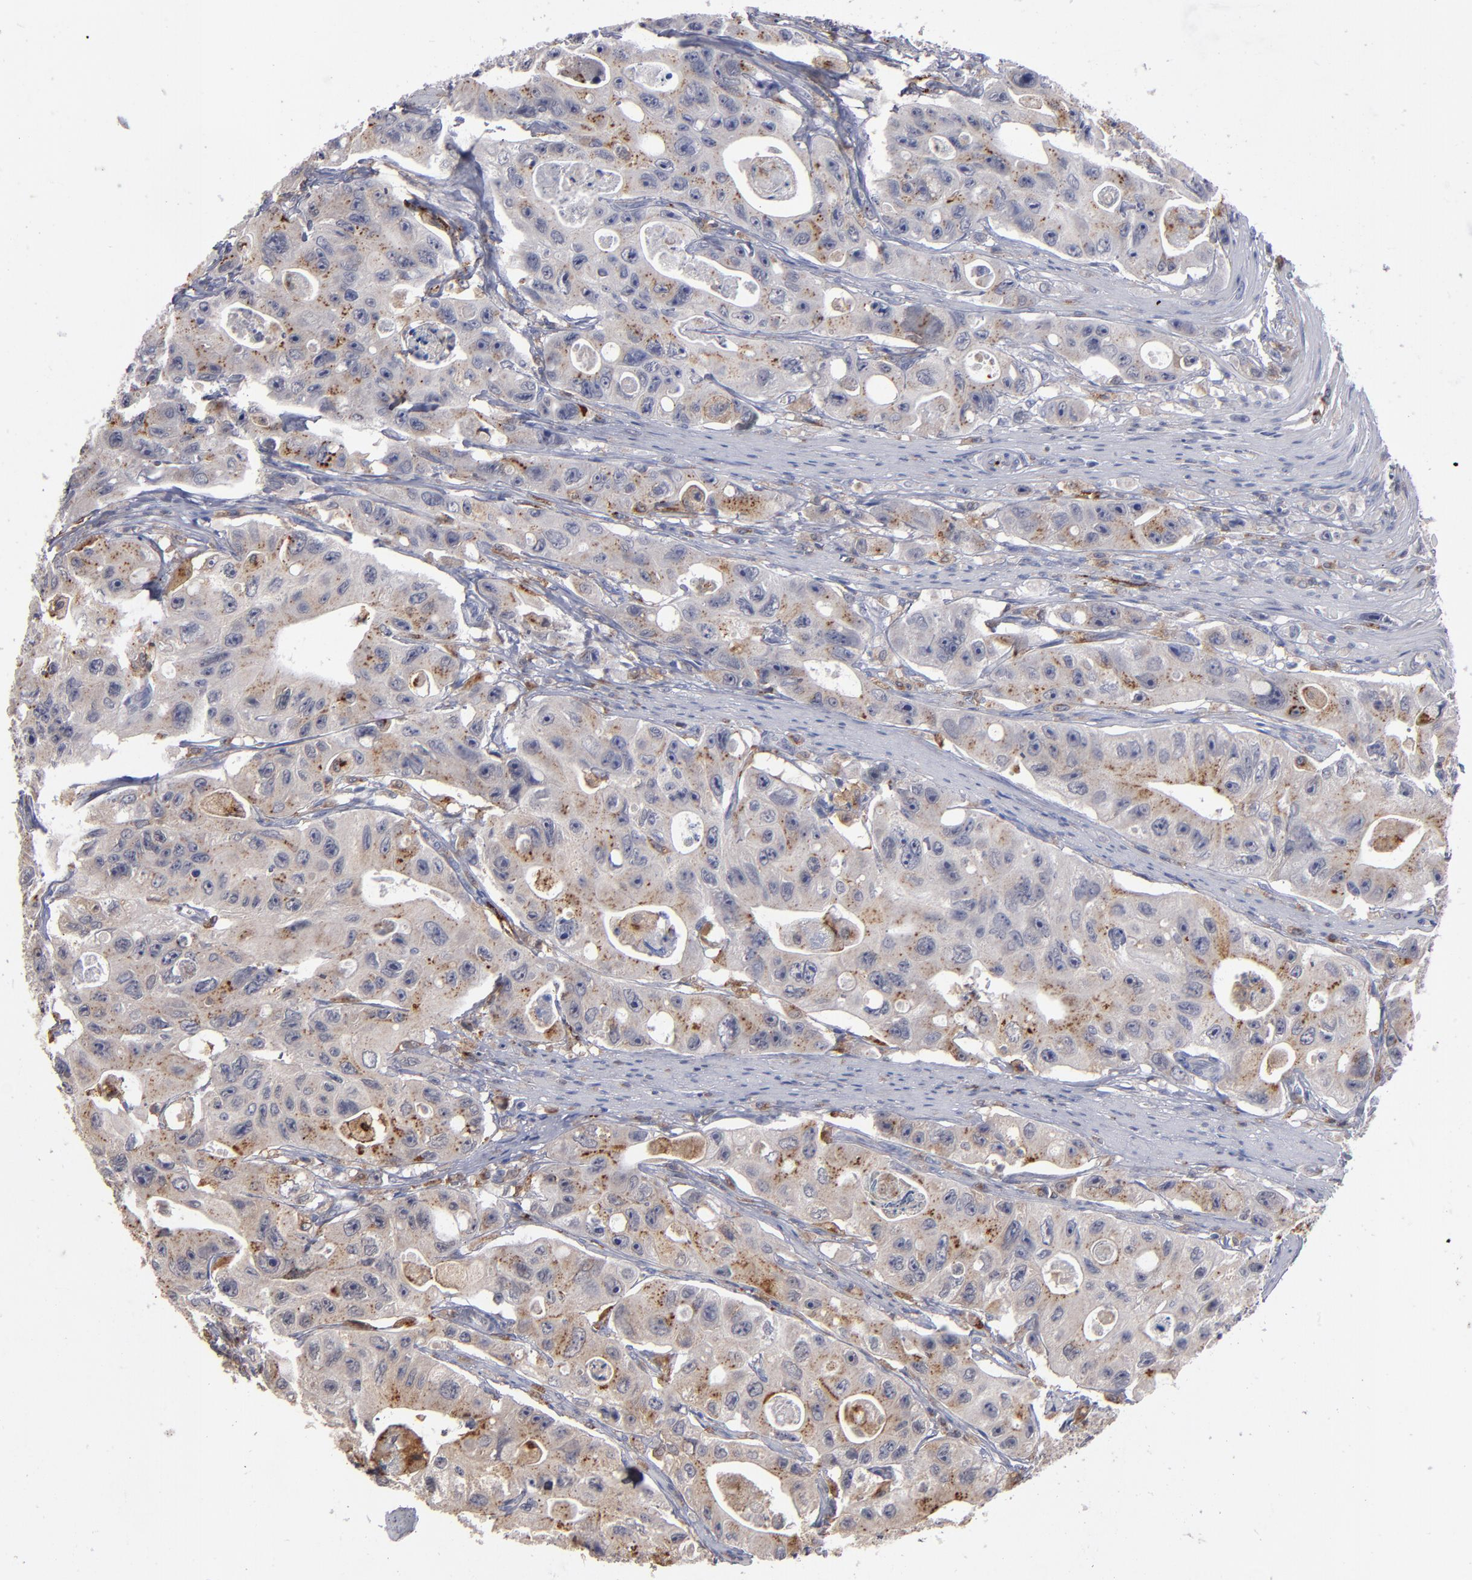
{"staining": {"intensity": "moderate", "quantity": "25%-75%", "location": "cytoplasmic/membranous"}, "tissue": "colorectal cancer", "cell_type": "Tumor cells", "image_type": "cancer", "snomed": [{"axis": "morphology", "description": "Adenocarcinoma, NOS"}, {"axis": "topography", "description": "Colon"}], "caption": "There is medium levels of moderate cytoplasmic/membranous positivity in tumor cells of colorectal cancer, as demonstrated by immunohistochemical staining (brown color).", "gene": "SELP", "patient": {"sex": "female", "age": 46}}